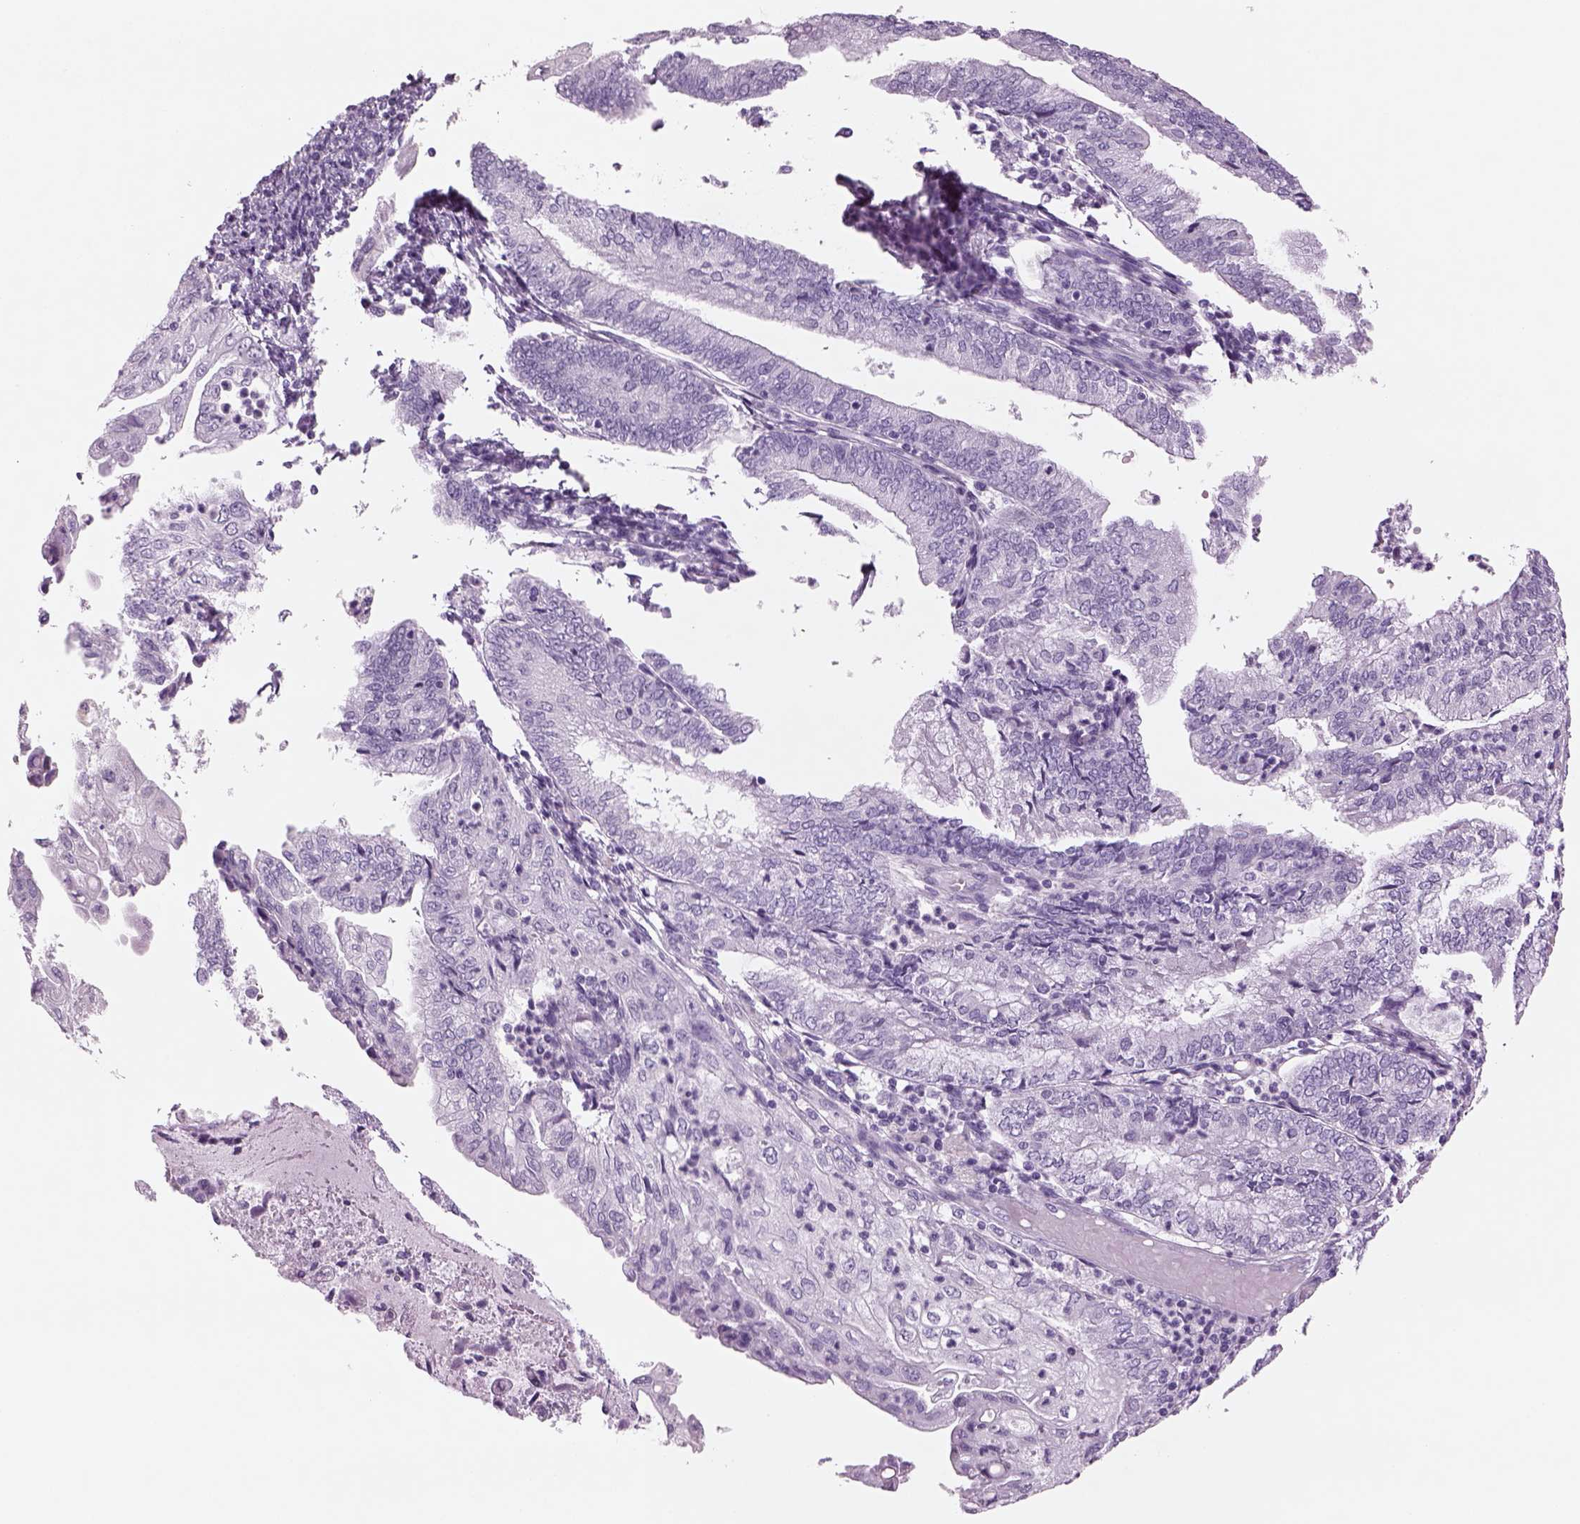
{"staining": {"intensity": "negative", "quantity": "none", "location": "none"}, "tissue": "endometrial cancer", "cell_type": "Tumor cells", "image_type": "cancer", "snomed": [{"axis": "morphology", "description": "Adenocarcinoma, NOS"}, {"axis": "topography", "description": "Endometrium"}], "caption": "Tumor cells show no significant protein positivity in endometrial cancer.", "gene": "RHO", "patient": {"sex": "female", "age": 55}}